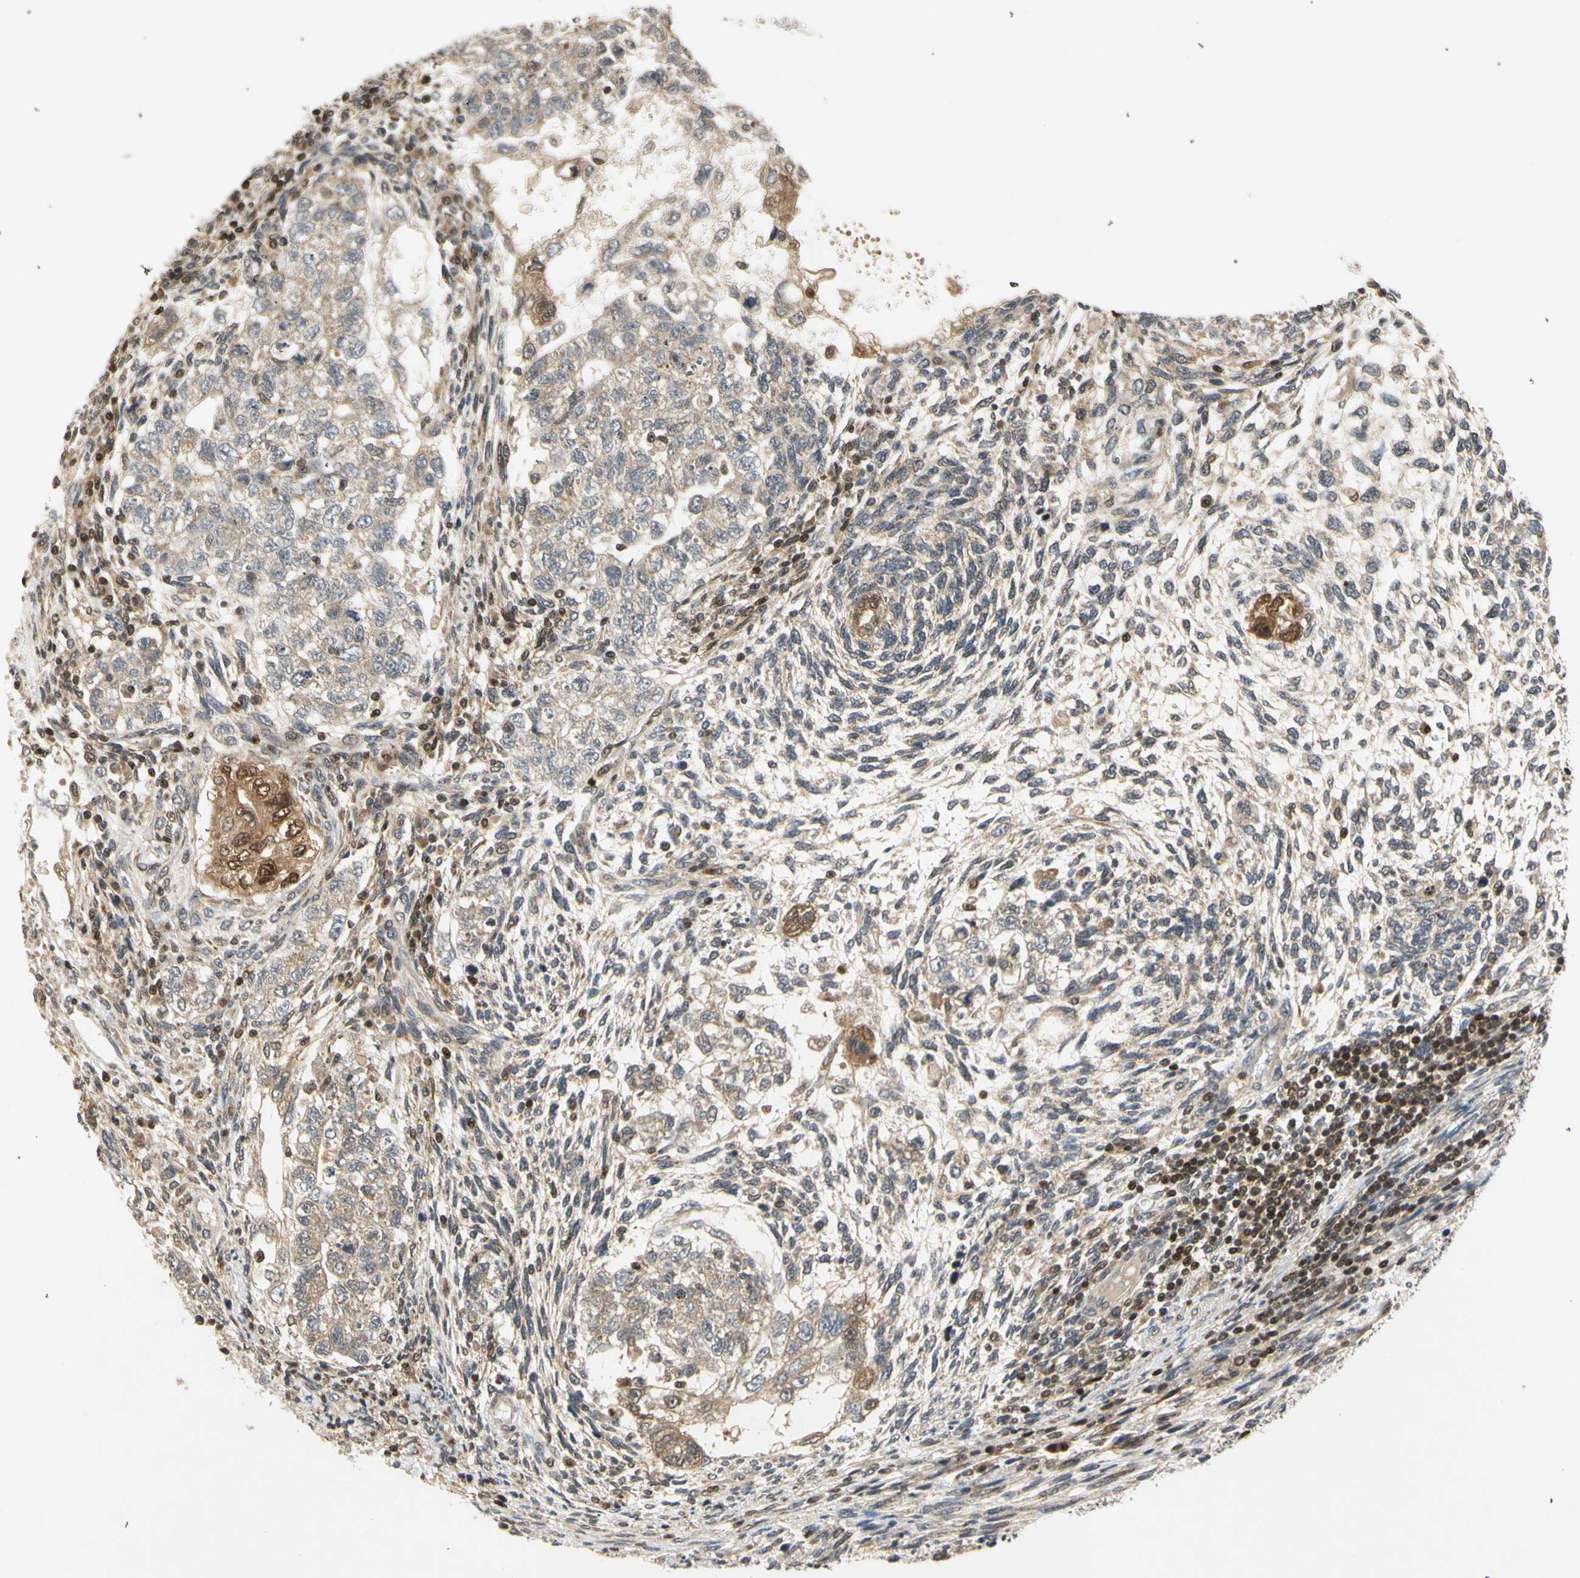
{"staining": {"intensity": "weak", "quantity": ">75%", "location": "cytoplasmic/membranous"}, "tissue": "testis cancer", "cell_type": "Tumor cells", "image_type": "cancer", "snomed": [{"axis": "morphology", "description": "Normal tissue, NOS"}, {"axis": "morphology", "description": "Carcinoma, Embryonal, NOS"}, {"axis": "topography", "description": "Testis"}], "caption": "The histopathology image displays immunohistochemical staining of embryonal carcinoma (testis). There is weak cytoplasmic/membranous expression is present in about >75% of tumor cells.", "gene": "GSR", "patient": {"sex": "male", "age": 36}}